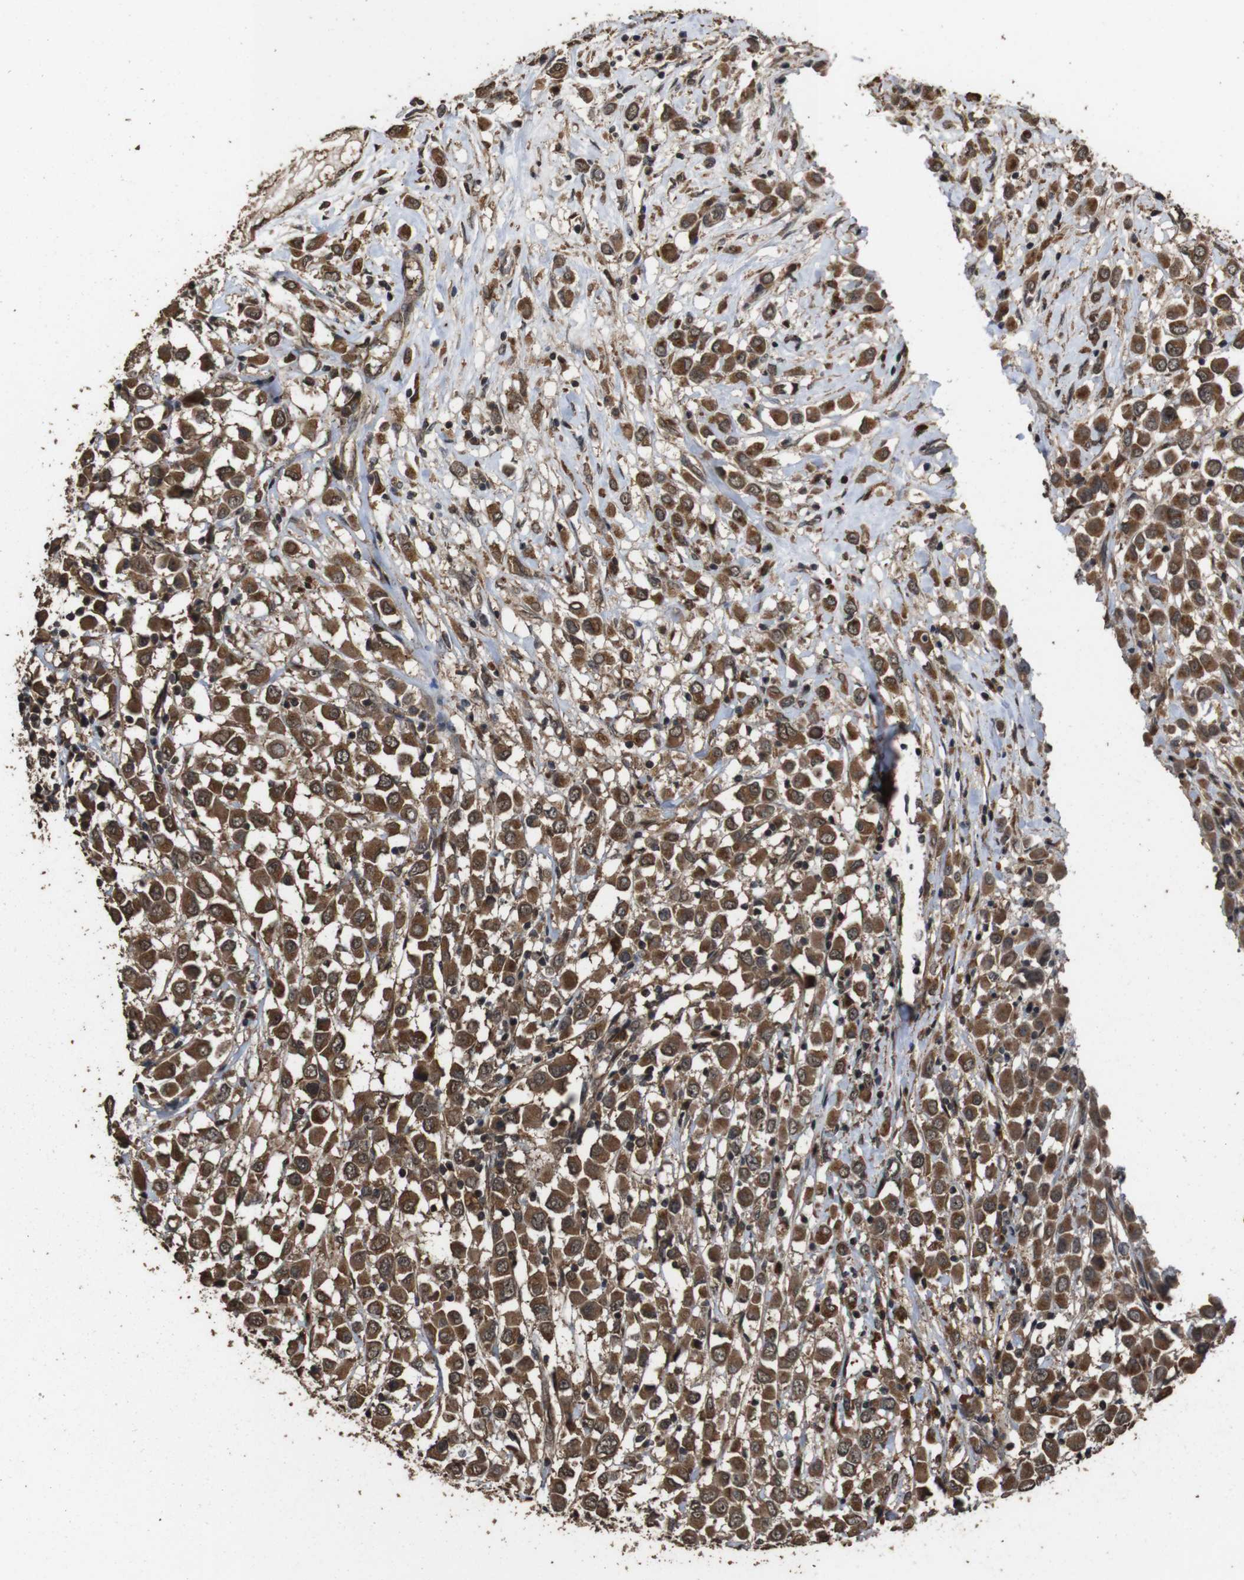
{"staining": {"intensity": "strong", "quantity": ">75%", "location": "cytoplasmic/membranous"}, "tissue": "breast cancer", "cell_type": "Tumor cells", "image_type": "cancer", "snomed": [{"axis": "morphology", "description": "Duct carcinoma"}, {"axis": "topography", "description": "Breast"}], "caption": "Immunohistochemical staining of human breast cancer demonstrates strong cytoplasmic/membranous protein expression in about >75% of tumor cells.", "gene": "RRAS2", "patient": {"sex": "female", "age": 61}}